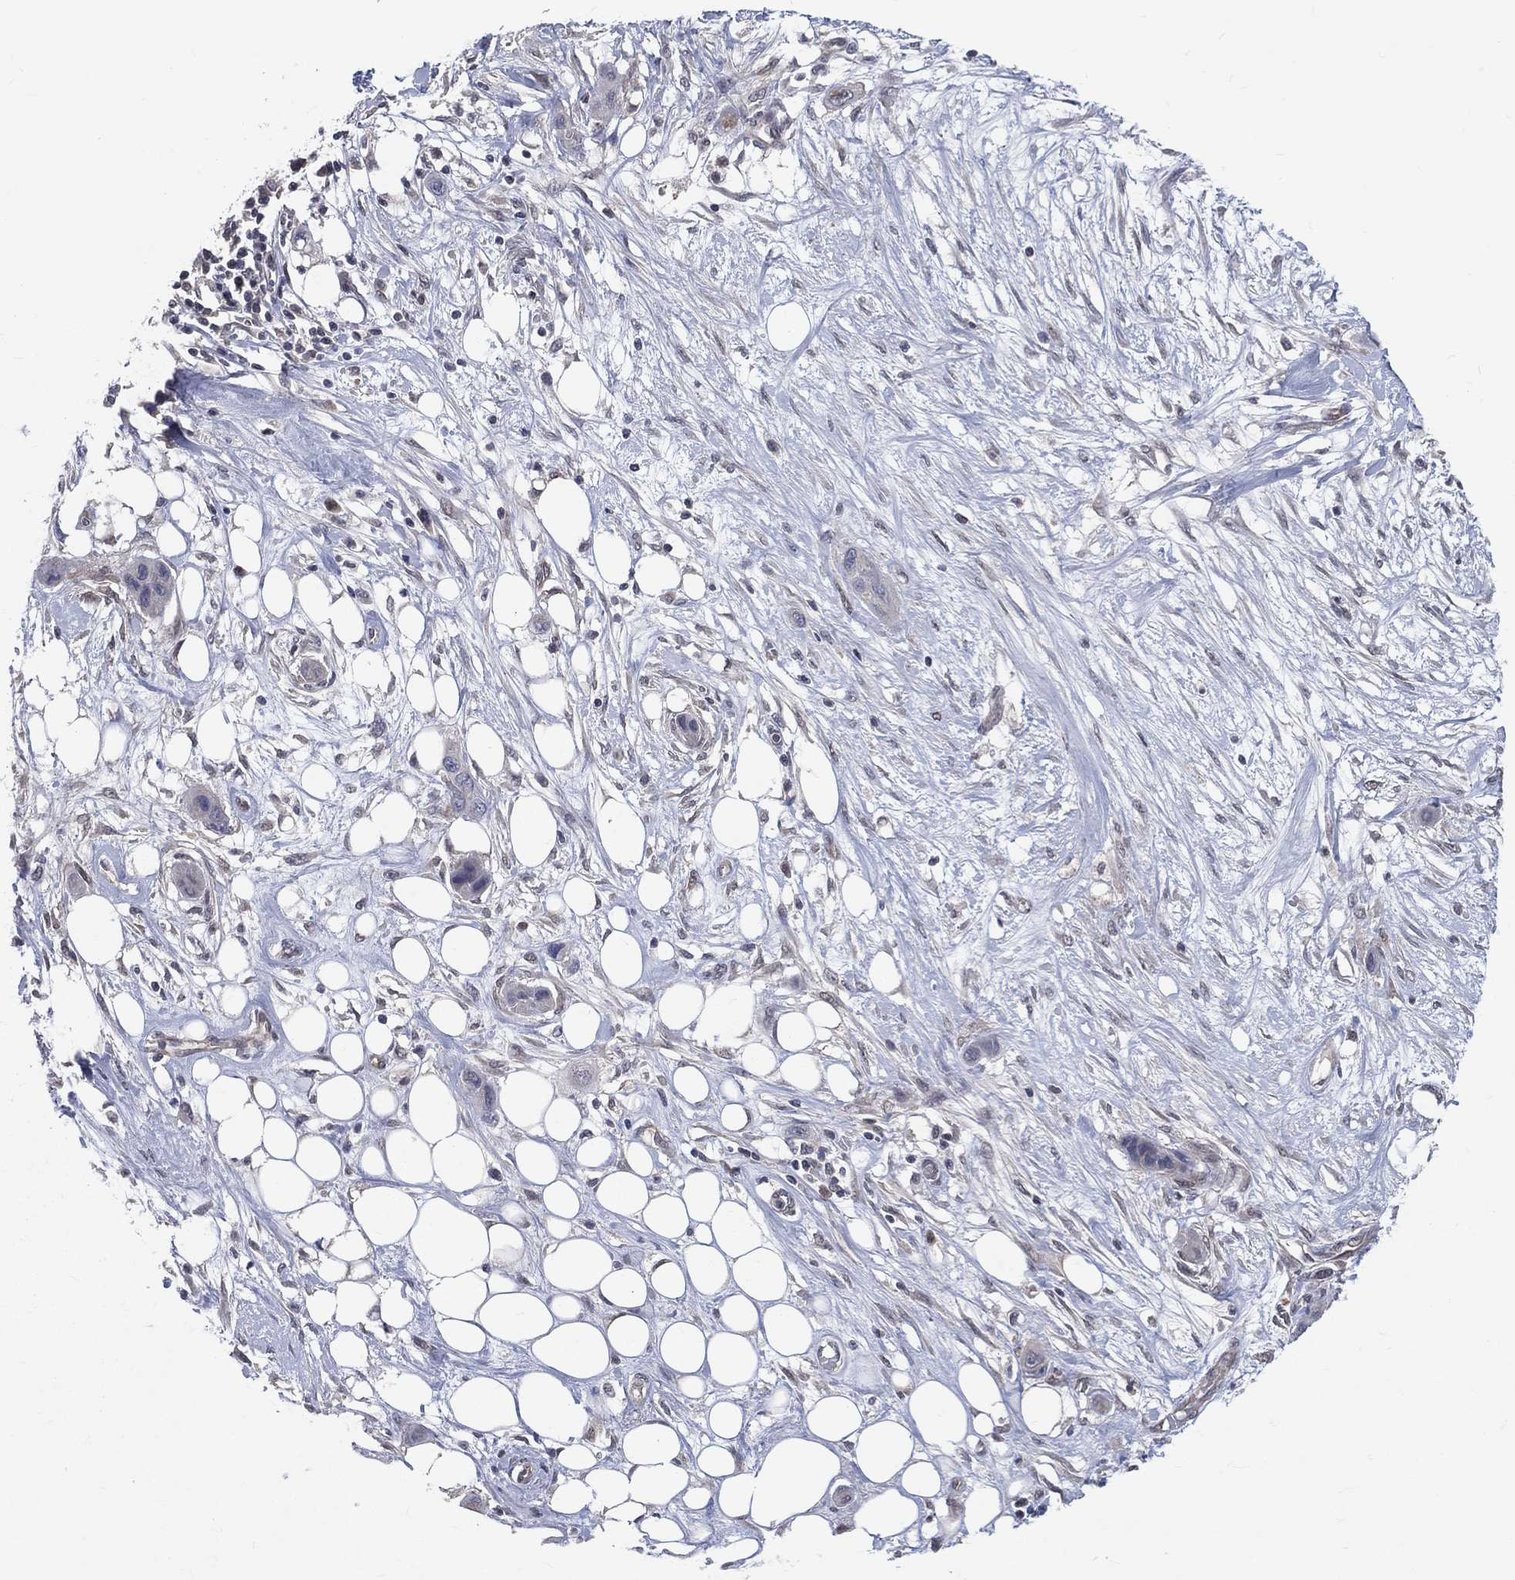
{"staining": {"intensity": "negative", "quantity": "none", "location": "none"}, "tissue": "skin cancer", "cell_type": "Tumor cells", "image_type": "cancer", "snomed": [{"axis": "morphology", "description": "Squamous cell carcinoma, NOS"}, {"axis": "topography", "description": "Skin"}], "caption": "DAB (3,3'-diaminobenzidine) immunohistochemical staining of skin cancer (squamous cell carcinoma) shows no significant expression in tumor cells.", "gene": "DLG4", "patient": {"sex": "male", "age": 79}}